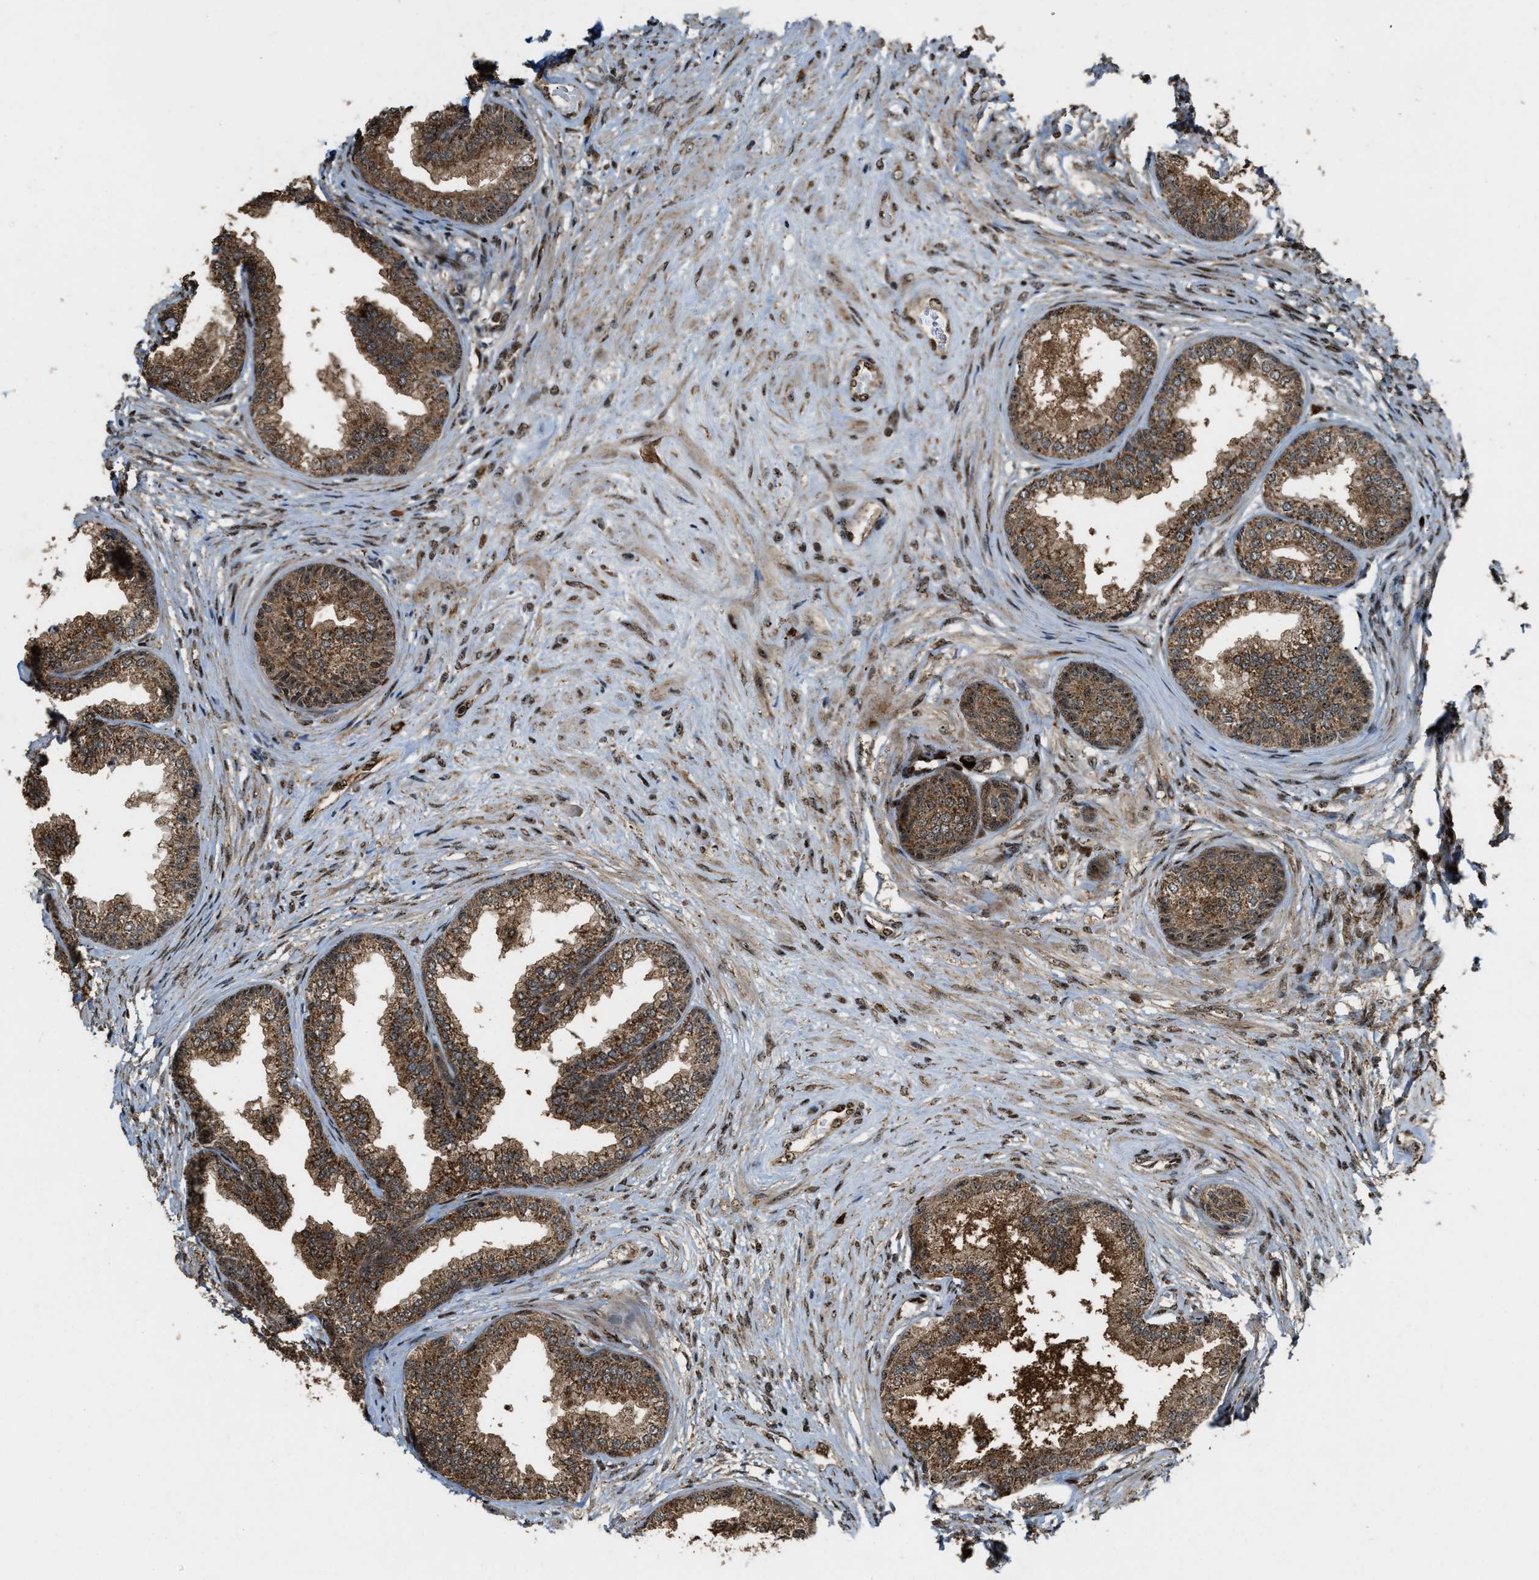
{"staining": {"intensity": "moderate", "quantity": ">75%", "location": "cytoplasmic/membranous"}, "tissue": "prostate", "cell_type": "Glandular cells", "image_type": "normal", "snomed": [{"axis": "morphology", "description": "Normal tissue, NOS"}, {"axis": "topography", "description": "Prostate"}], "caption": "IHC of unremarkable prostate exhibits medium levels of moderate cytoplasmic/membranous staining in about >75% of glandular cells.", "gene": "ZNF687", "patient": {"sex": "male", "age": 76}}